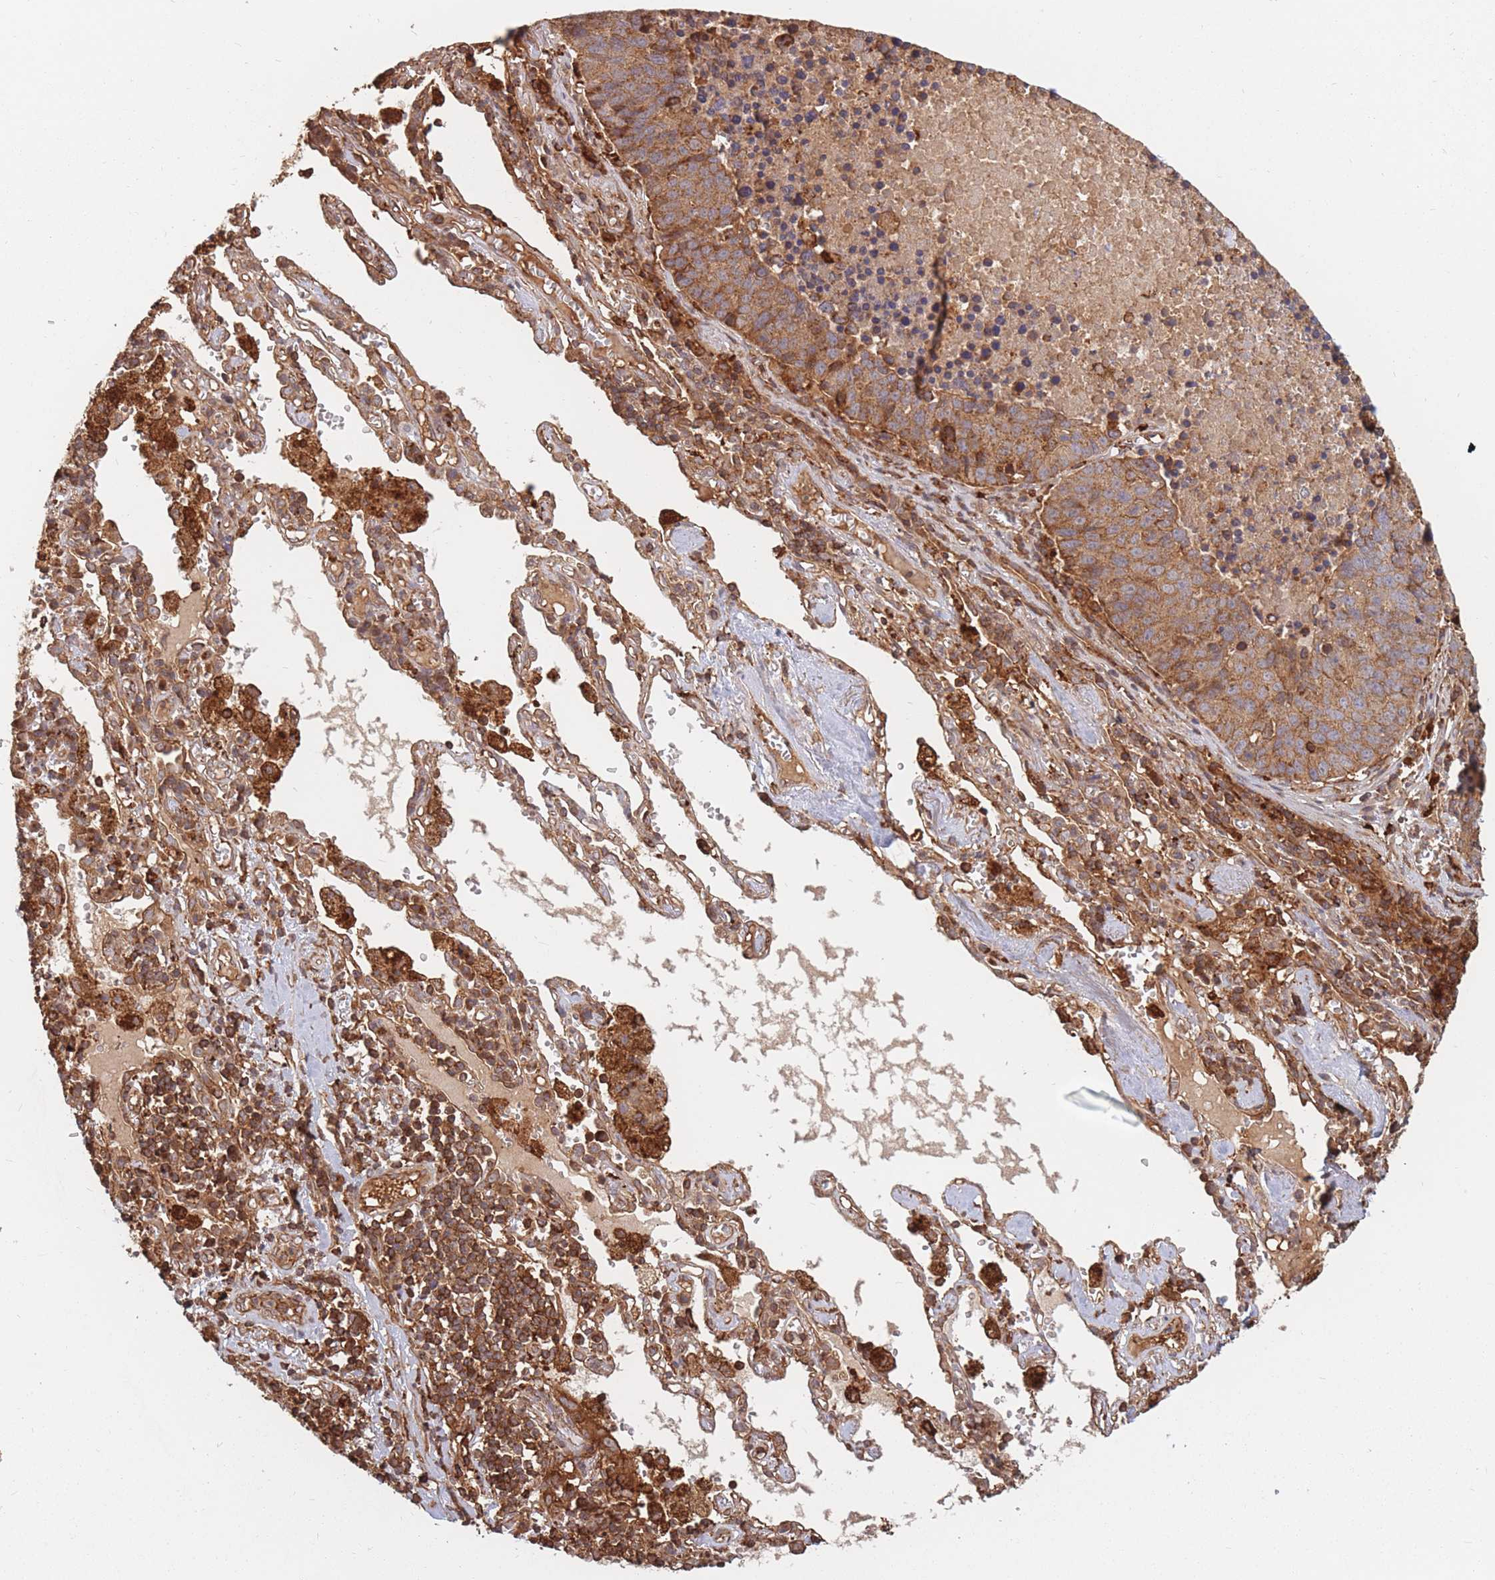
{"staining": {"intensity": "moderate", "quantity": ">75%", "location": "cytoplasmic/membranous"}, "tissue": "lung cancer", "cell_type": "Tumor cells", "image_type": "cancer", "snomed": [{"axis": "morphology", "description": "Squamous cell carcinoma, NOS"}, {"axis": "topography", "description": "Lung"}], "caption": "A high-resolution histopathology image shows IHC staining of lung cancer (squamous cell carcinoma), which exhibits moderate cytoplasmic/membranous staining in about >75% of tumor cells. The staining is performed using DAB brown chromogen to label protein expression. The nuclei are counter-stained blue using hematoxylin.", "gene": "RASSF2", "patient": {"sex": "female", "age": 66}}